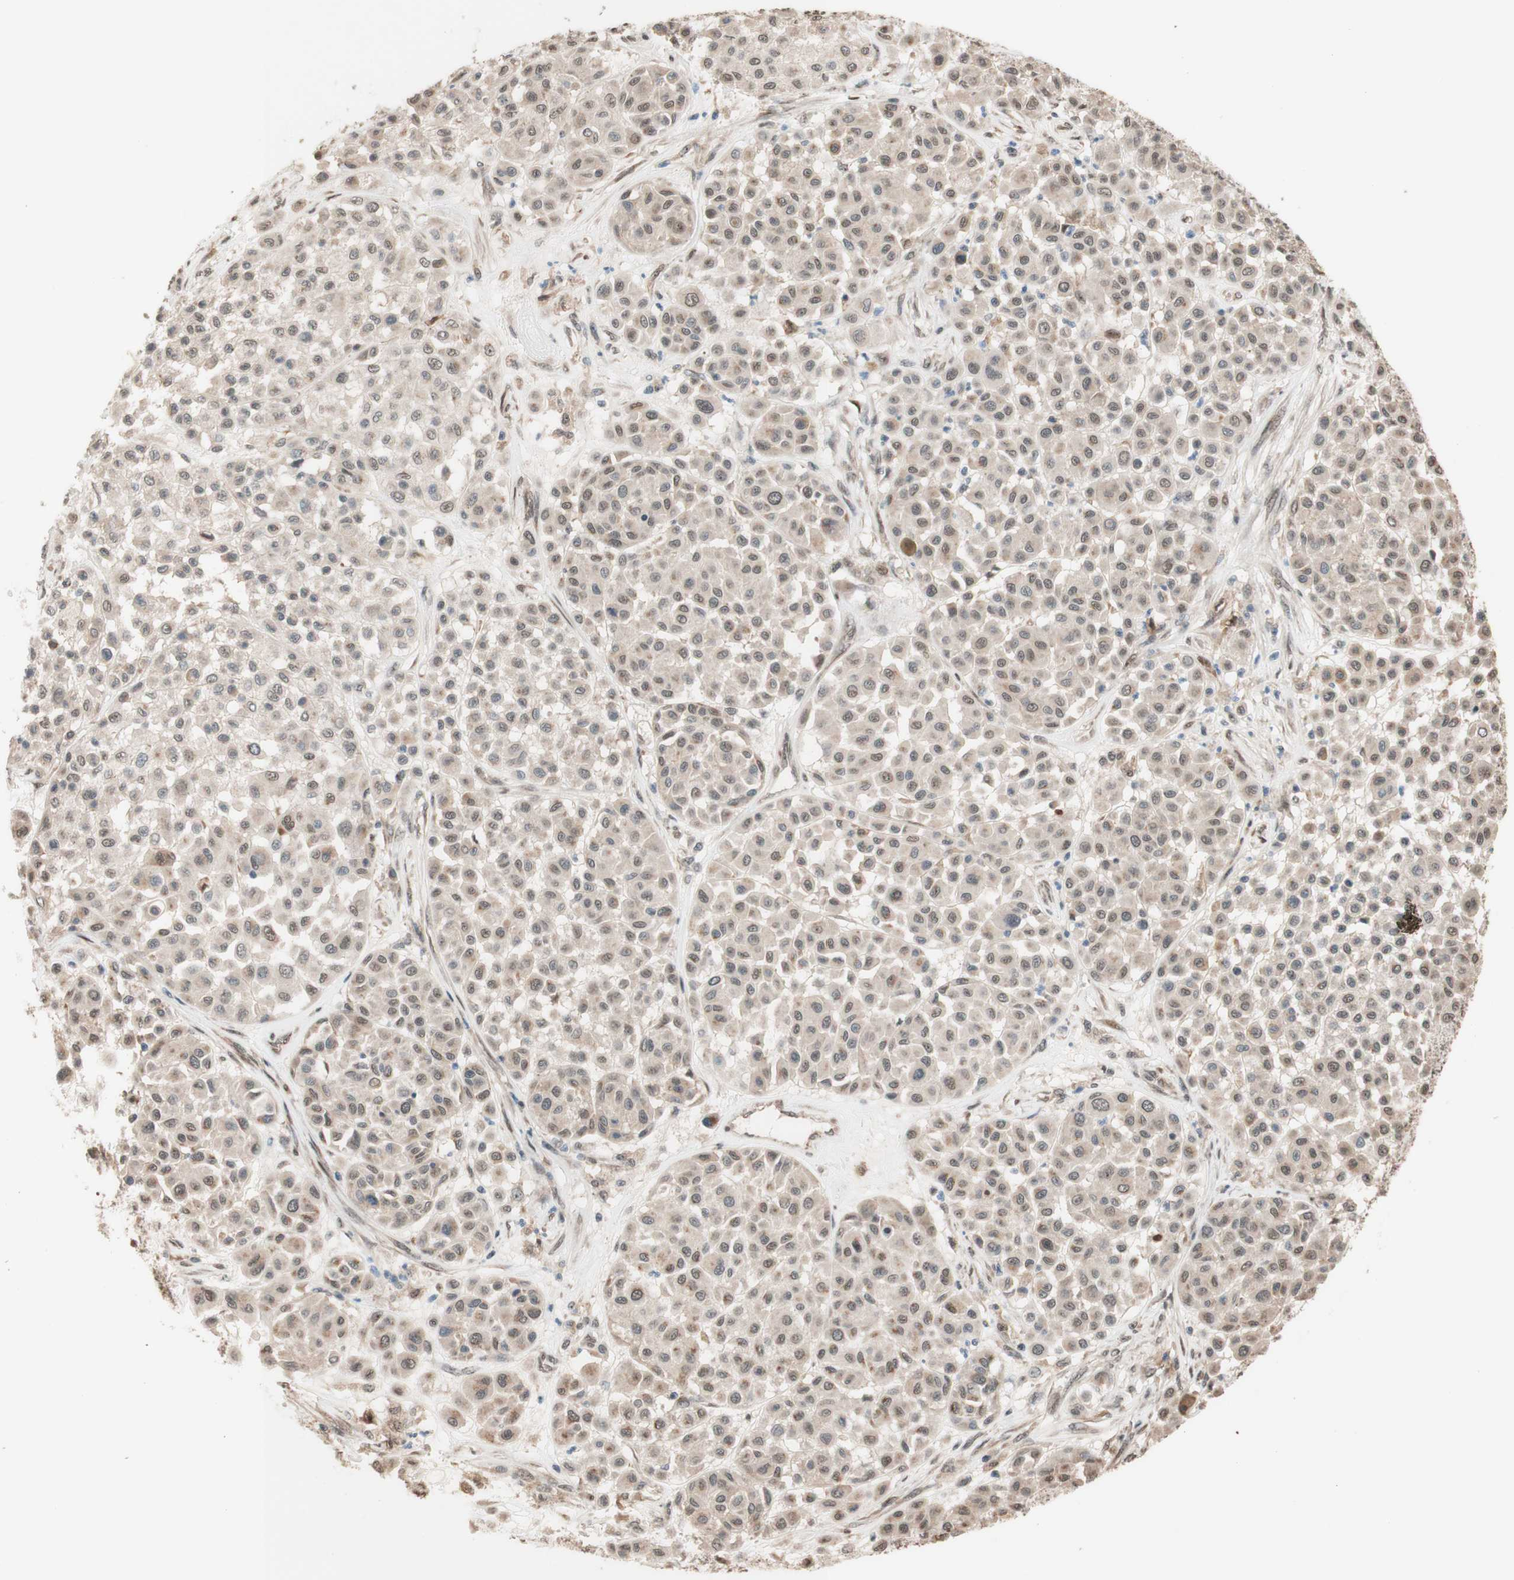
{"staining": {"intensity": "weak", "quantity": "<25%", "location": "cytoplasmic/membranous"}, "tissue": "melanoma", "cell_type": "Tumor cells", "image_type": "cancer", "snomed": [{"axis": "morphology", "description": "Malignant melanoma, Metastatic site"}, {"axis": "topography", "description": "Soft tissue"}], "caption": "Immunohistochemistry micrograph of neoplastic tissue: human melanoma stained with DAB (3,3'-diaminobenzidine) shows no significant protein positivity in tumor cells. (Immunohistochemistry, brightfield microscopy, high magnification).", "gene": "CCNC", "patient": {"sex": "male", "age": 41}}